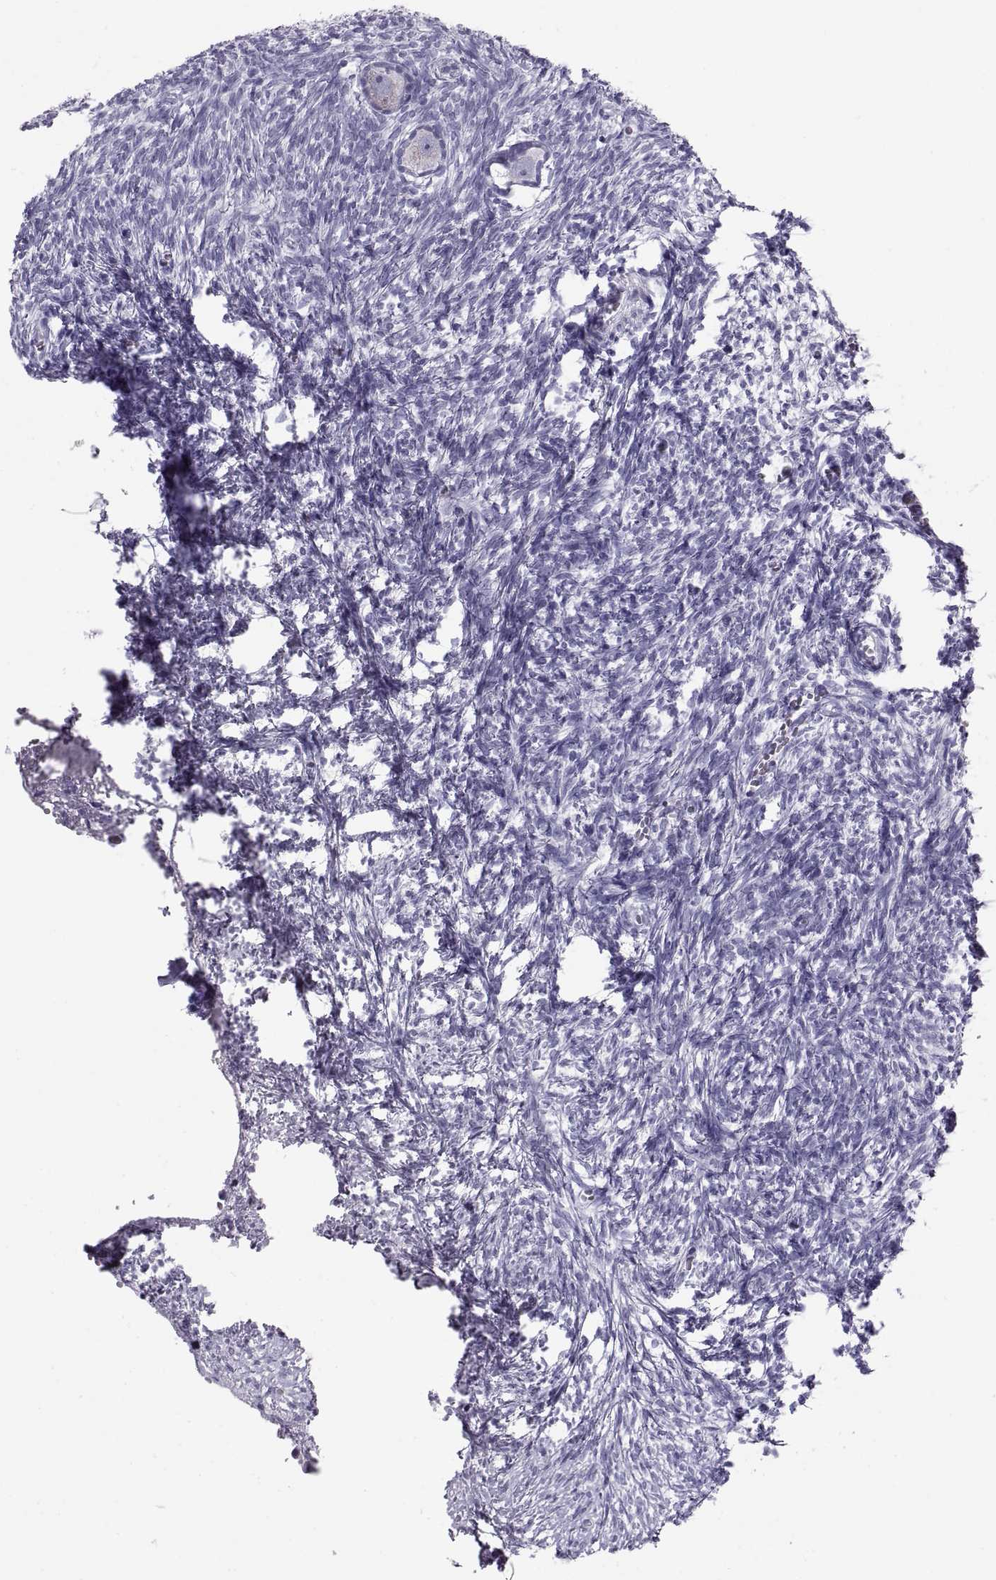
{"staining": {"intensity": "negative", "quantity": "none", "location": "none"}, "tissue": "ovary", "cell_type": "Follicle cells", "image_type": "normal", "snomed": [{"axis": "morphology", "description": "Normal tissue, NOS"}, {"axis": "topography", "description": "Ovary"}], "caption": "A high-resolution image shows IHC staining of unremarkable ovary, which demonstrates no significant positivity in follicle cells.", "gene": "PAX2", "patient": {"sex": "female", "age": 43}}